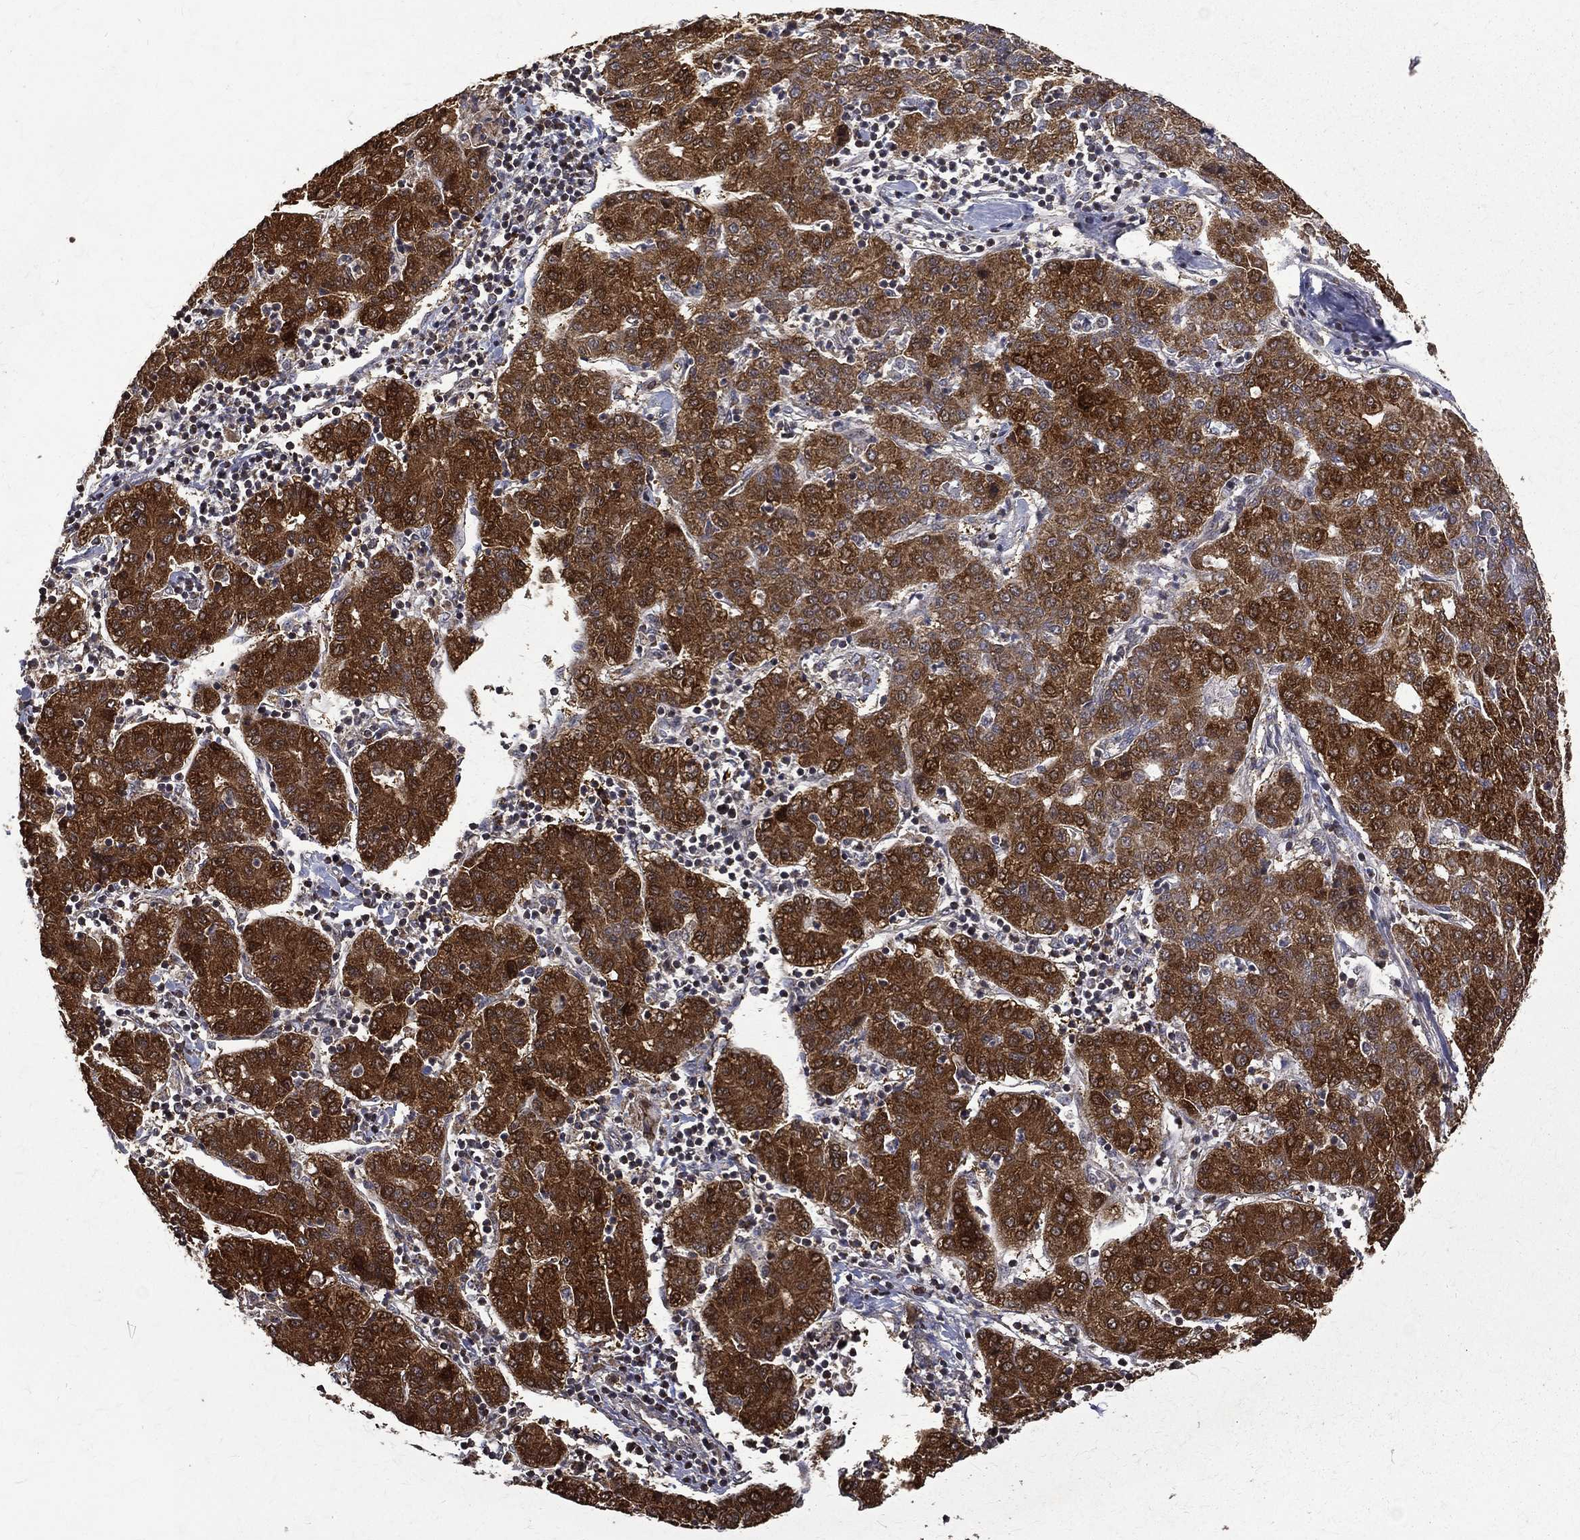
{"staining": {"intensity": "strong", "quantity": ">75%", "location": "cytoplasmic/membranous"}, "tissue": "liver cancer", "cell_type": "Tumor cells", "image_type": "cancer", "snomed": [{"axis": "morphology", "description": "Carcinoma, Hepatocellular, NOS"}, {"axis": "topography", "description": "Liver"}], "caption": "High-power microscopy captured an IHC photomicrograph of liver cancer (hepatocellular carcinoma), revealing strong cytoplasmic/membranous expression in approximately >75% of tumor cells.", "gene": "RPGR", "patient": {"sex": "male", "age": 65}}